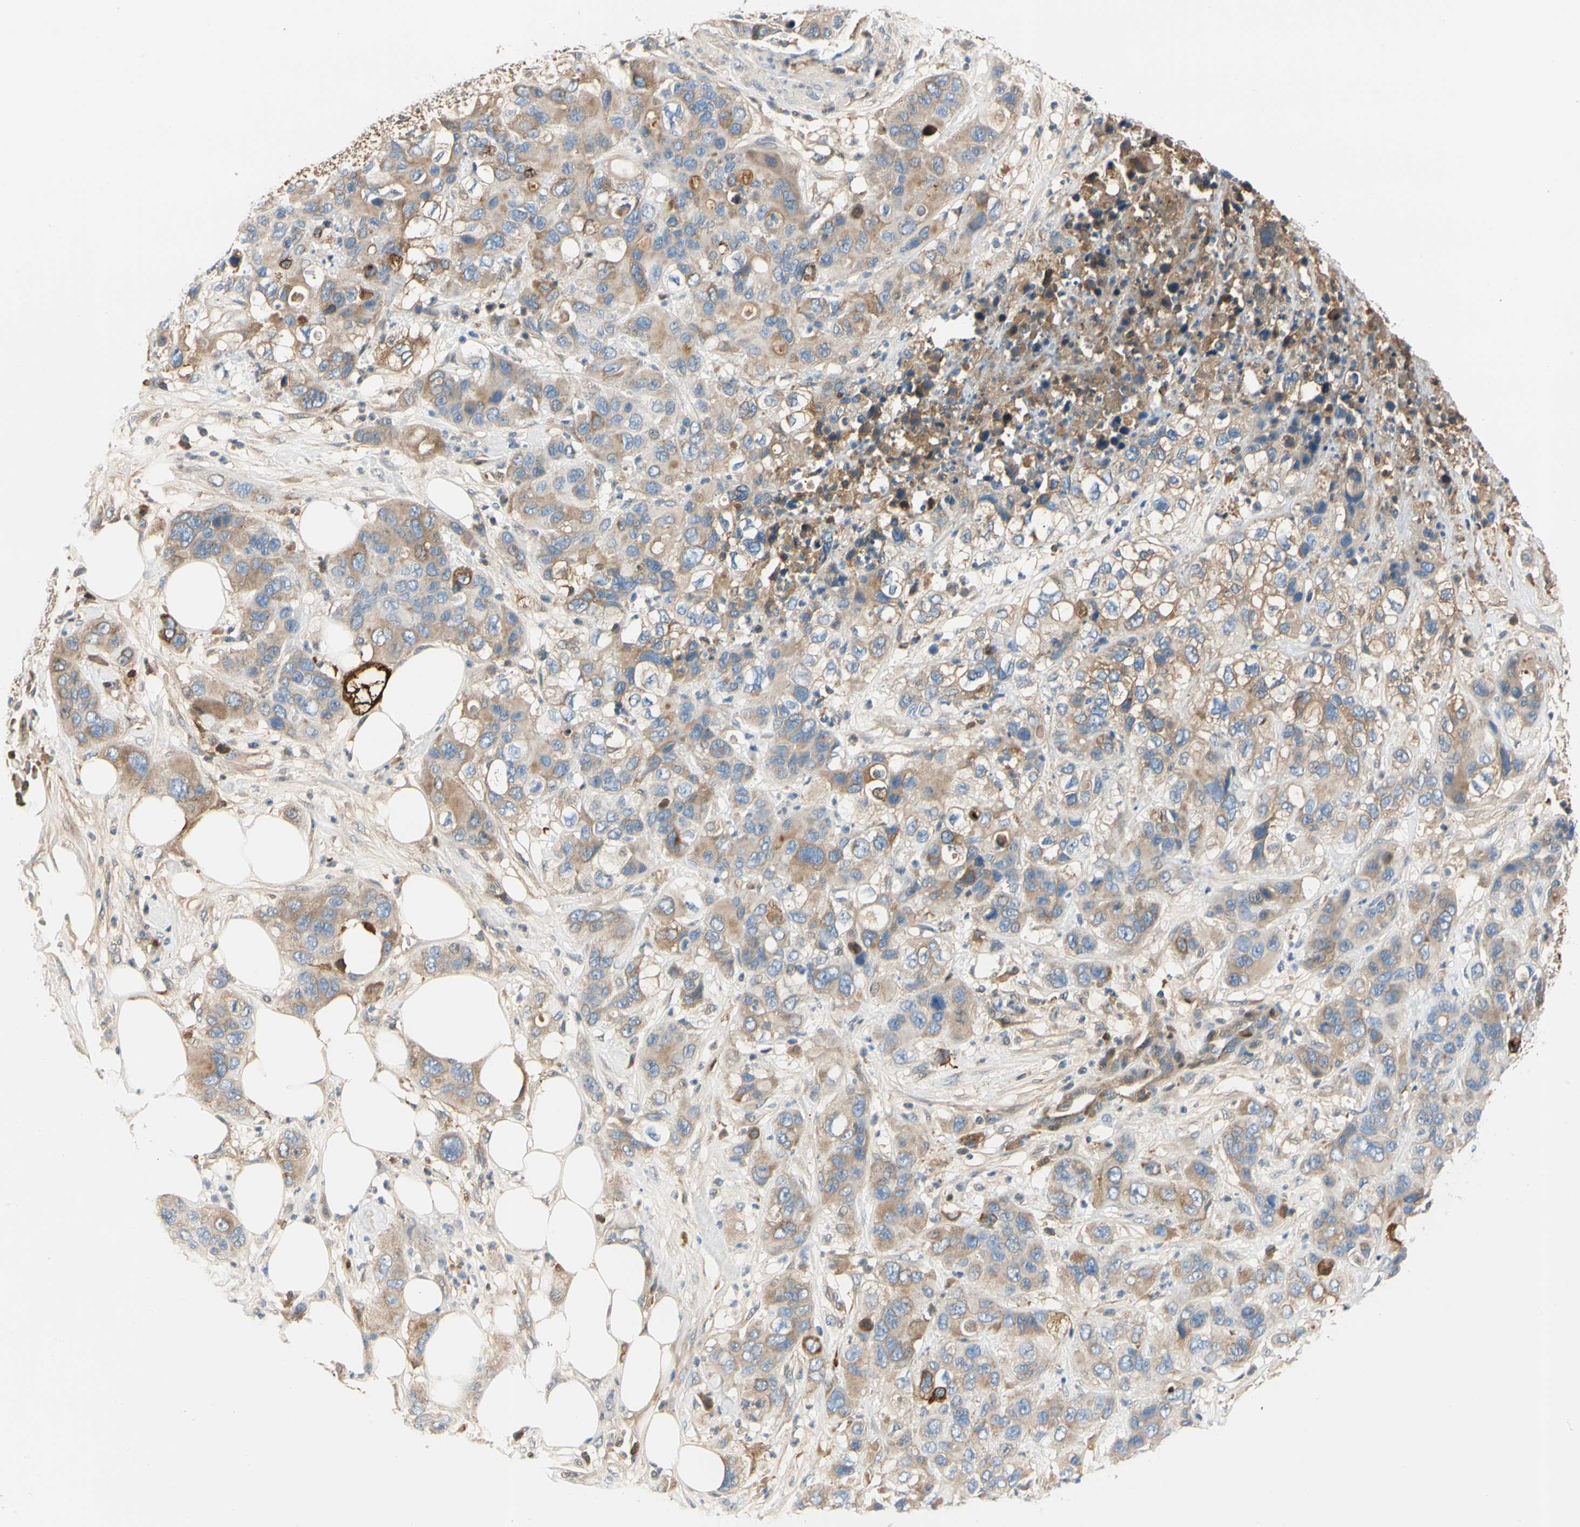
{"staining": {"intensity": "moderate", "quantity": ">75%", "location": "cytoplasmic/membranous"}, "tissue": "pancreatic cancer", "cell_type": "Tumor cells", "image_type": "cancer", "snomed": [{"axis": "morphology", "description": "Adenocarcinoma, NOS"}, {"axis": "topography", "description": "Pancreas"}], "caption": "Immunohistochemistry (IHC) of pancreatic adenocarcinoma displays medium levels of moderate cytoplasmic/membranous positivity in approximately >75% of tumor cells. (brown staining indicates protein expression, while blue staining denotes nuclei).", "gene": "LAMB3", "patient": {"sex": "female", "age": 71}}